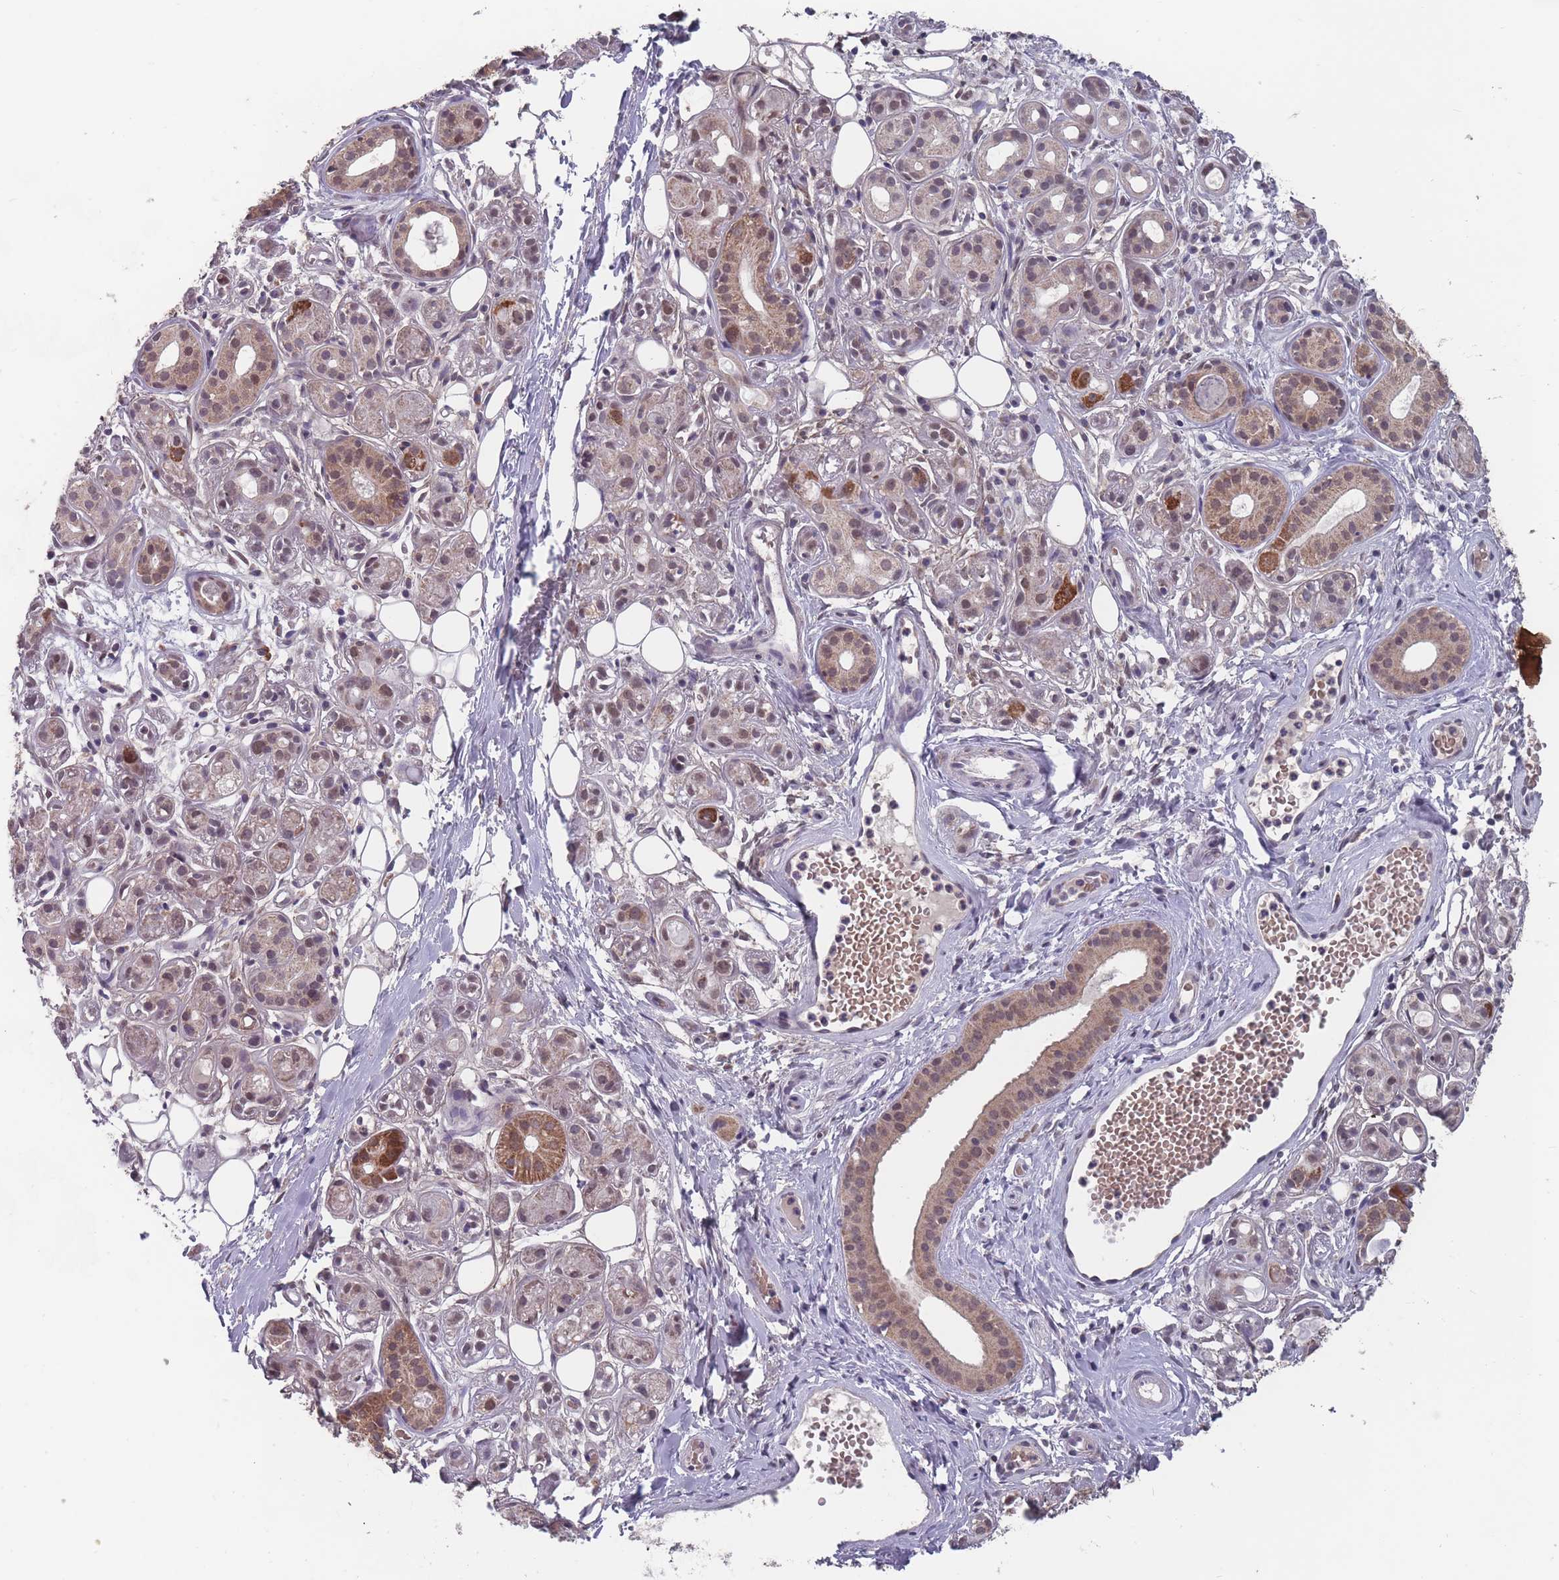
{"staining": {"intensity": "moderate", "quantity": "25%-75%", "location": "cytoplasmic/membranous,nuclear"}, "tissue": "salivary gland", "cell_type": "Glandular cells", "image_type": "normal", "snomed": [{"axis": "morphology", "description": "Normal tissue, NOS"}, {"axis": "topography", "description": "Salivary gland"}], "caption": "IHC (DAB (3,3'-diaminobenzidine)) staining of unremarkable salivary gland displays moderate cytoplasmic/membranous,nuclear protein expression in about 25%-75% of glandular cells. The staining is performed using DAB brown chromogen to label protein expression. The nuclei are counter-stained blue using hematoxylin.", "gene": "PEX7", "patient": {"sex": "male", "age": 54}}